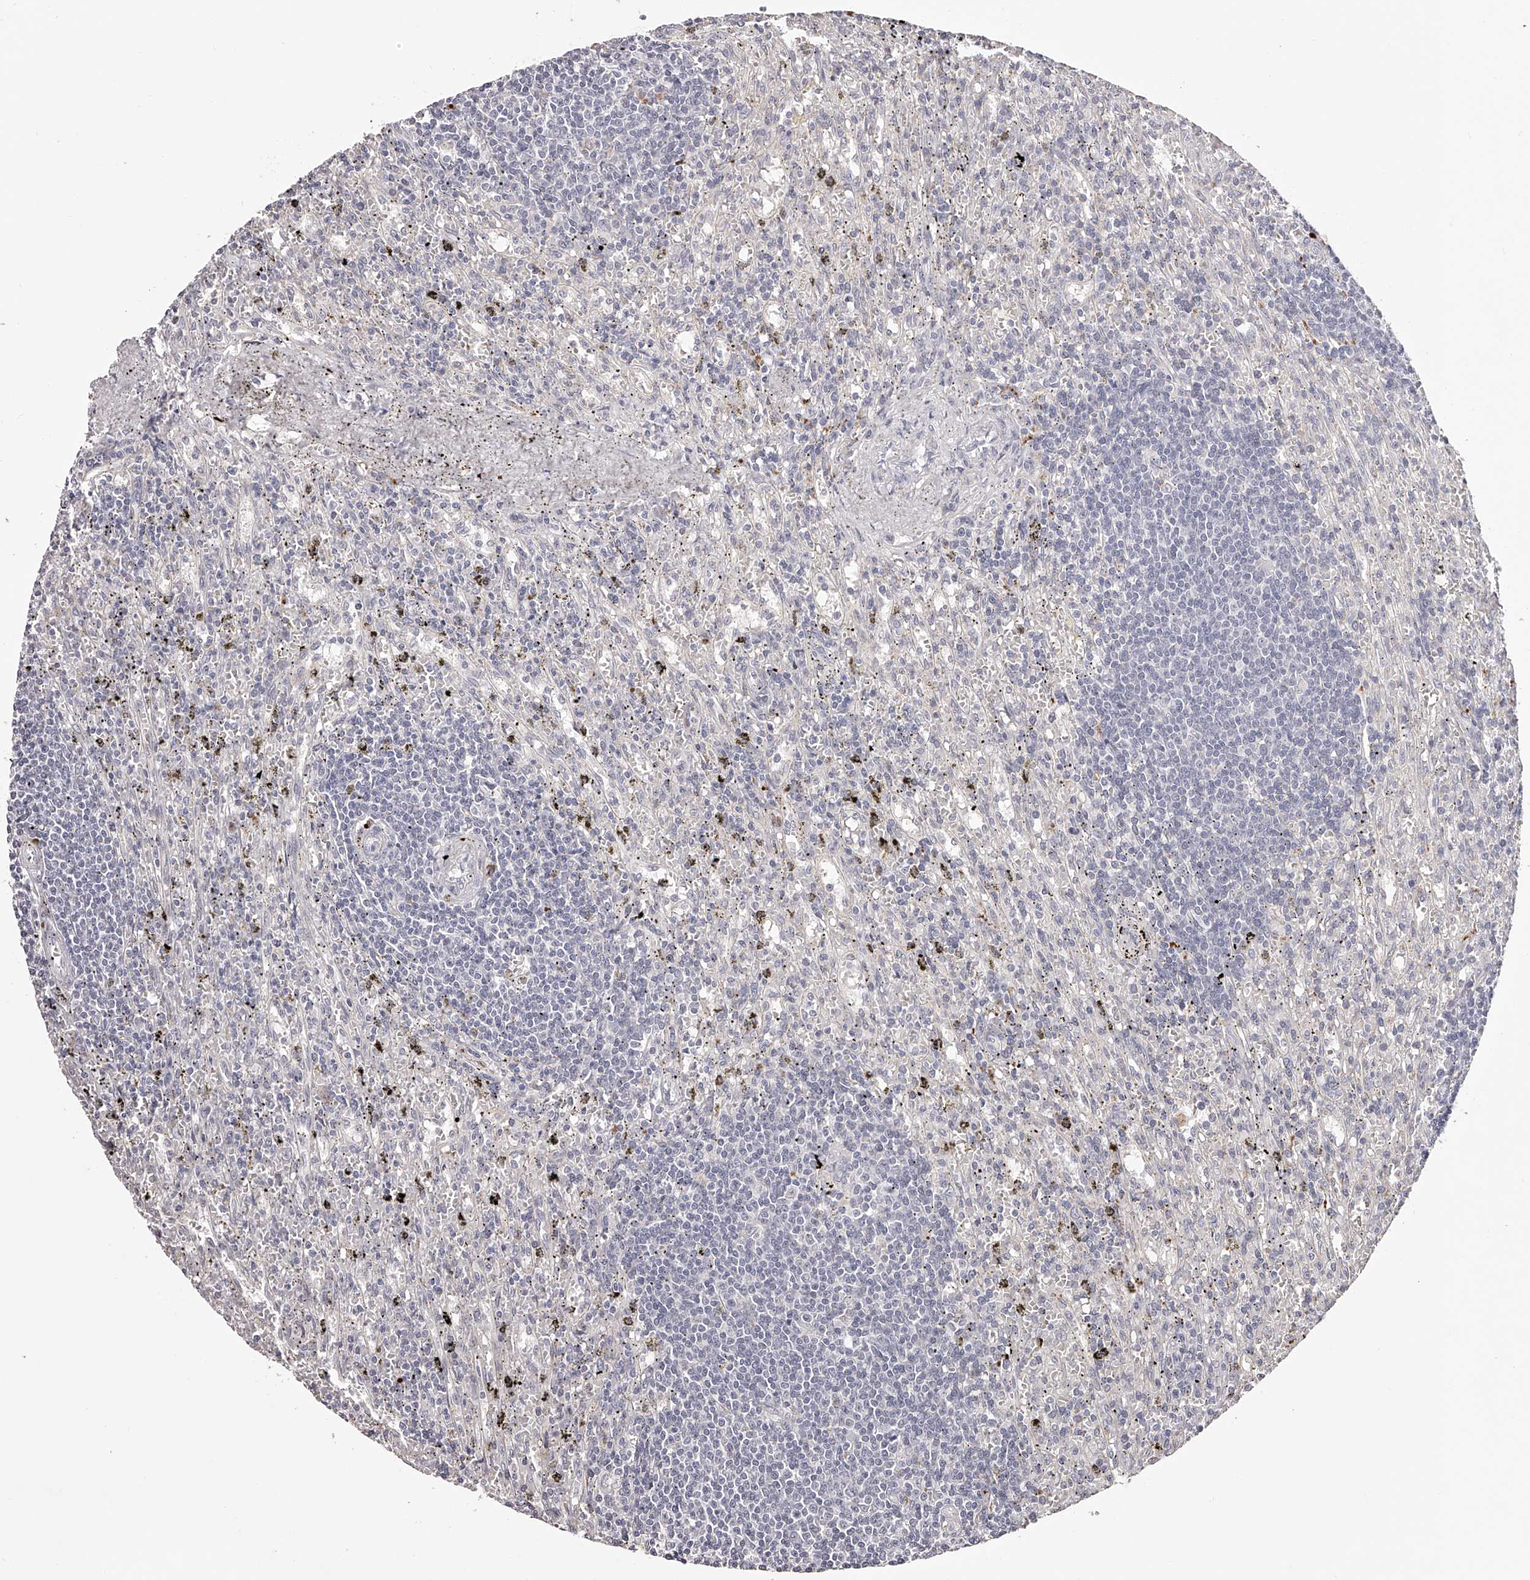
{"staining": {"intensity": "negative", "quantity": "none", "location": "none"}, "tissue": "lymphoma", "cell_type": "Tumor cells", "image_type": "cancer", "snomed": [{"axis": "morphology", "description": "Malignant lymphoma, non-Hodgkin's type, Low grade"}, {"axis": "topography", "description": "Spleen"}], "caption": "Immunohistochemical staining of lymphoma exhibits no significant positivity in tumor cells.", "gene": "SLC35D3", "patient": {"sex": "male", "age": 76}}